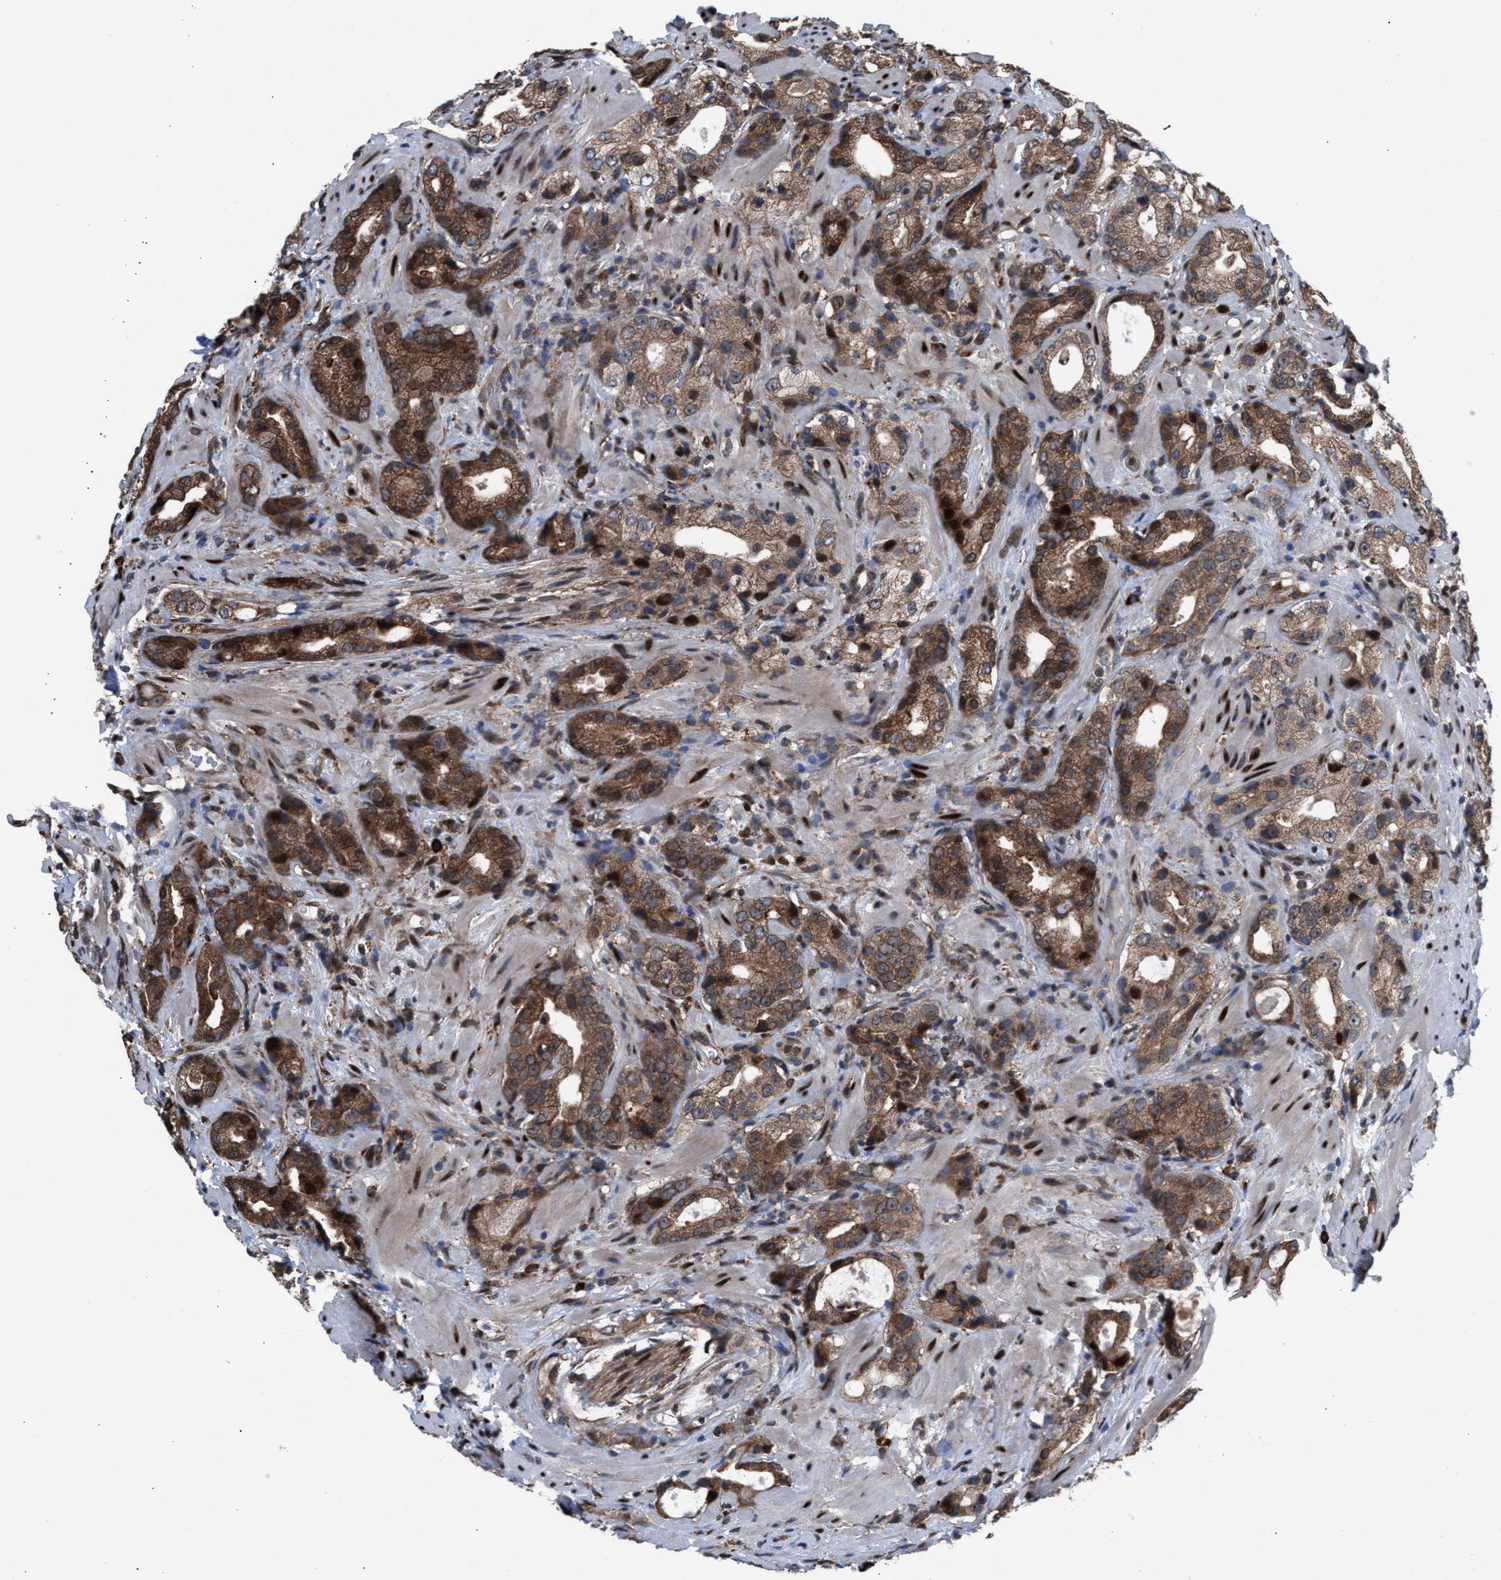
{"staining": {"intensity": "moderate", "quantity": ">75%", "location": "cytoplasmic/membranous"}, "tissue": "prostate cancer", "cell_type": "Tumor cells", "image_type": "cancer", "snomed": [{"axis": "morphology", "description": "Adenocarcinoma, High grade"}, {"axis": "topography", "description": "Prostate"}], "caption": "Adenocarcinoma (high-grade) (prostate) stained for a protein (brown) shows moderate cytoplasmic/membranous positive expression in about >75% of tumor cells.", "gene": "TP53BP2", "patient": {"sex": "male", "age": 63}}